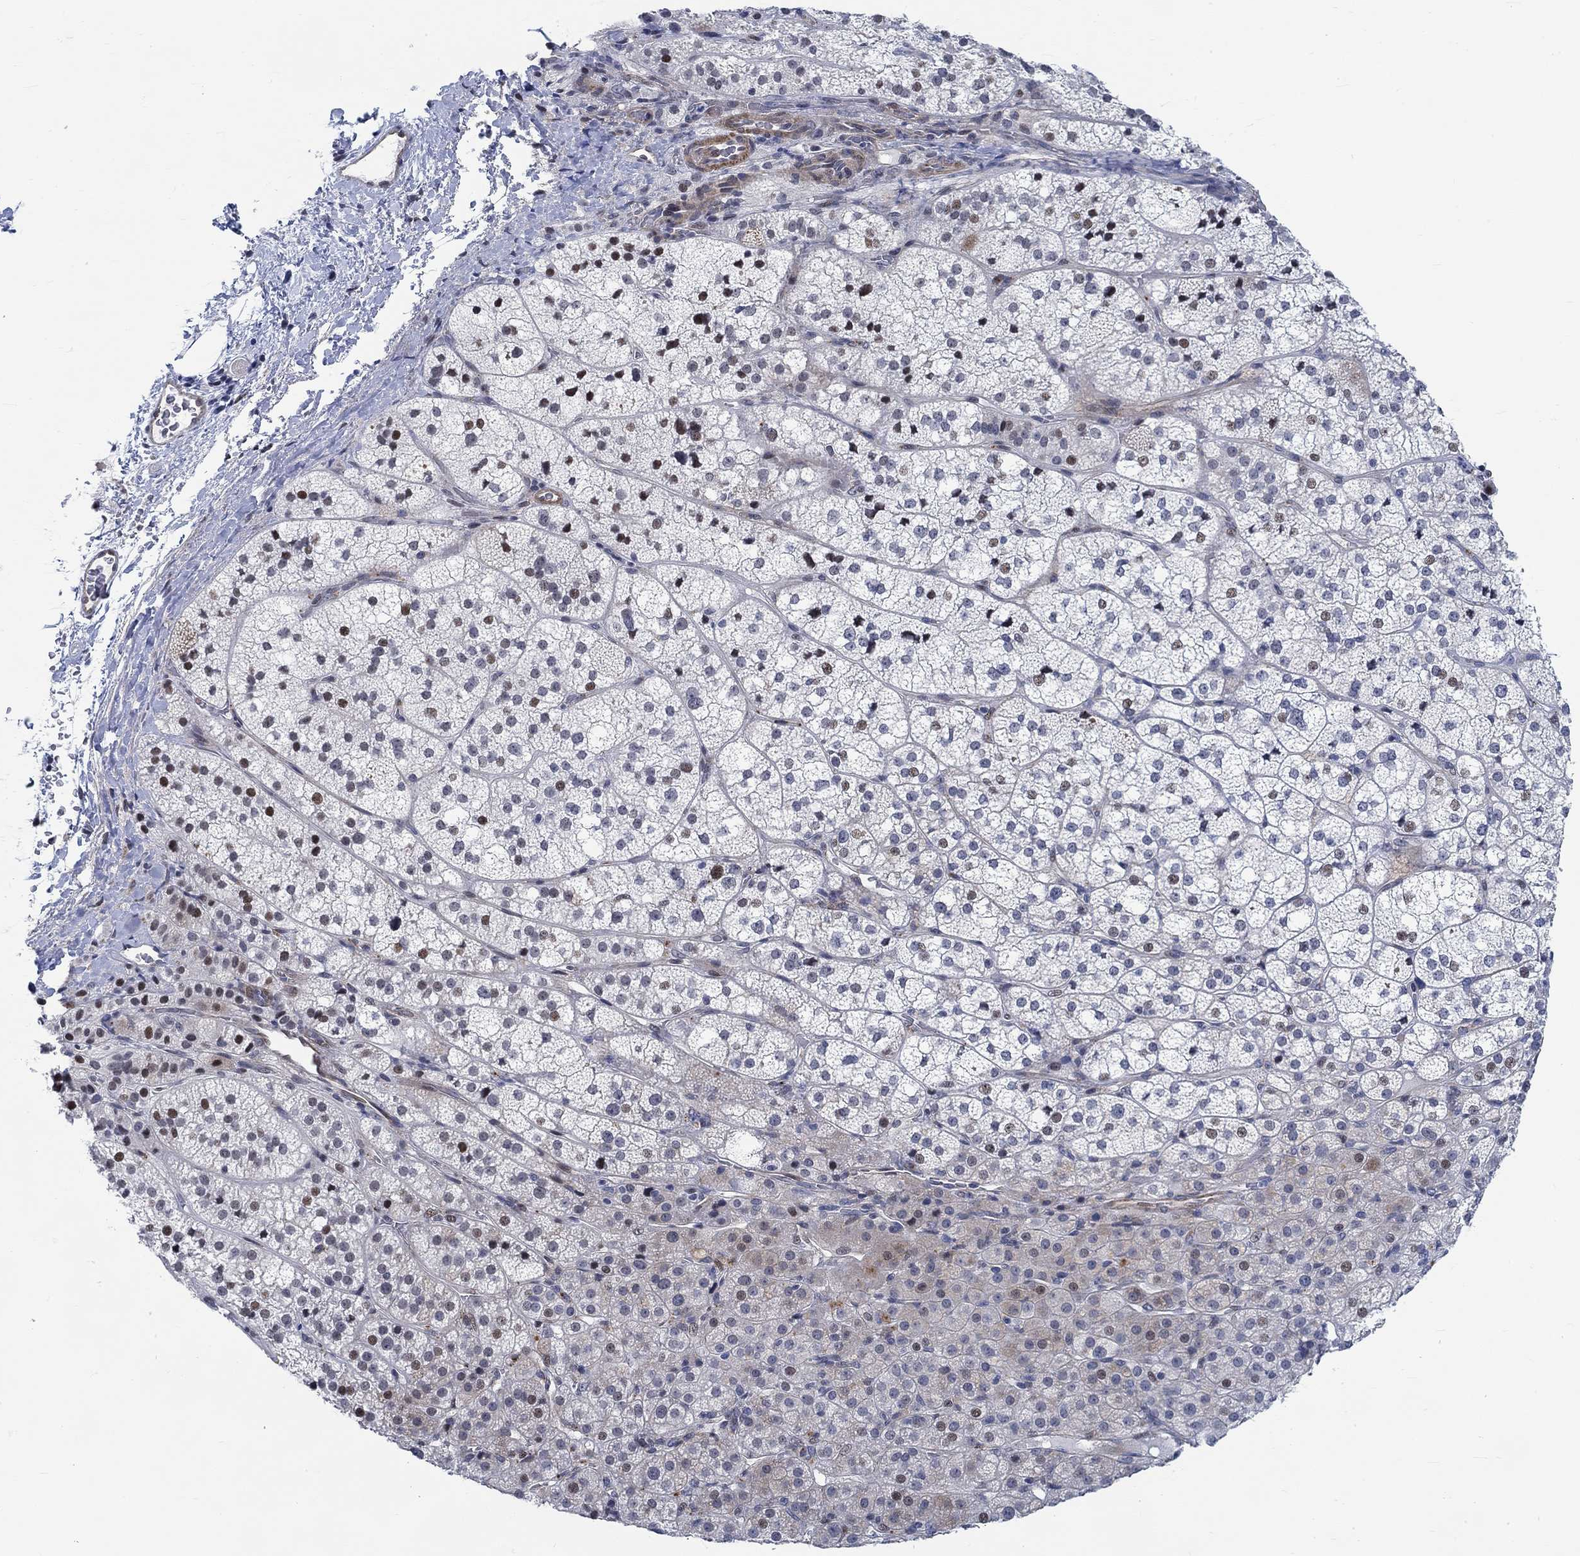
{"staining": {"intensity": "strong", "quantity": "<25%", "location": "nuclear"}, "tissue": "adrenal gland", "cell_type": "Glandular cells", "image_type": "normal", "snomed": [{"axis": "morphology", "description": "Normal tissue, NOS"}, {"axis": "topography", "description": "Adrenal gland"}], "caption": "A brown stain labels strong nuclear staining of a protein in glandular cells of benign human adrenal gland. The staining is performed using DAB brown chromogen to label protein expression. The nuclei are counter-stained blue using hematoxylin.", "gene": "KCNH8", "patient": {"sex": "female", "age": 60}}